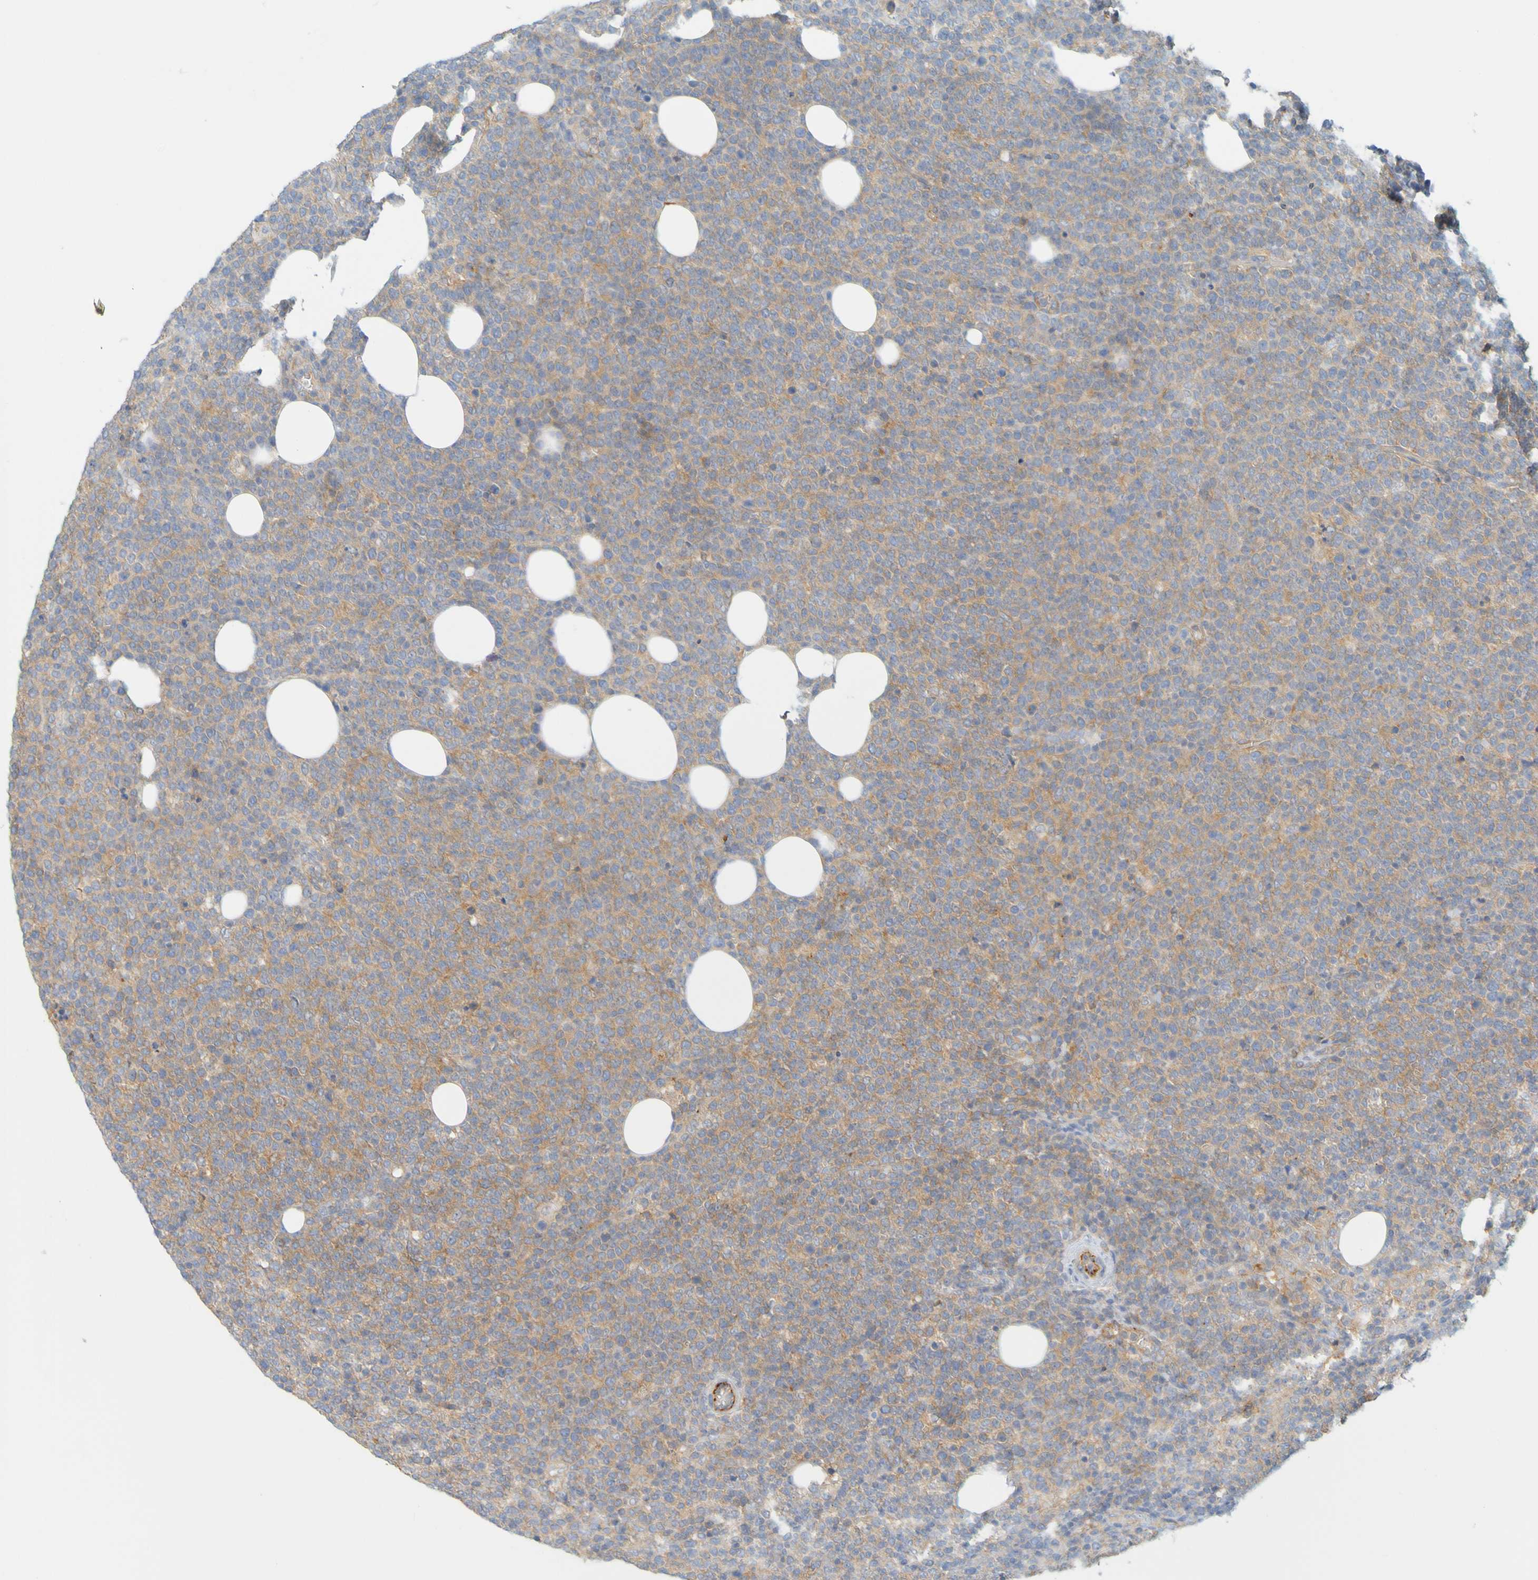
{"staining": {"intensity": "weak", "quantity": ">75%", "location": "cytoplasmic/membranous"}, "tissue": "lymphoma", "cell_type": "Tumor cells", "image_type": "cancer", "snomed": [{"axis": "morphology", "description": "Malignant lymphoma, non-Hodgkin's type, High grade"}, {"axis": "topography", "description": "Lymph node"}], "caption": "A micrograph of lymphoma stained for a protein displays weak cytoplasmic/membranous brown staining in tumor cells.", "gene": "APPL1", "patient": {"sex": "male", "age": 61}}